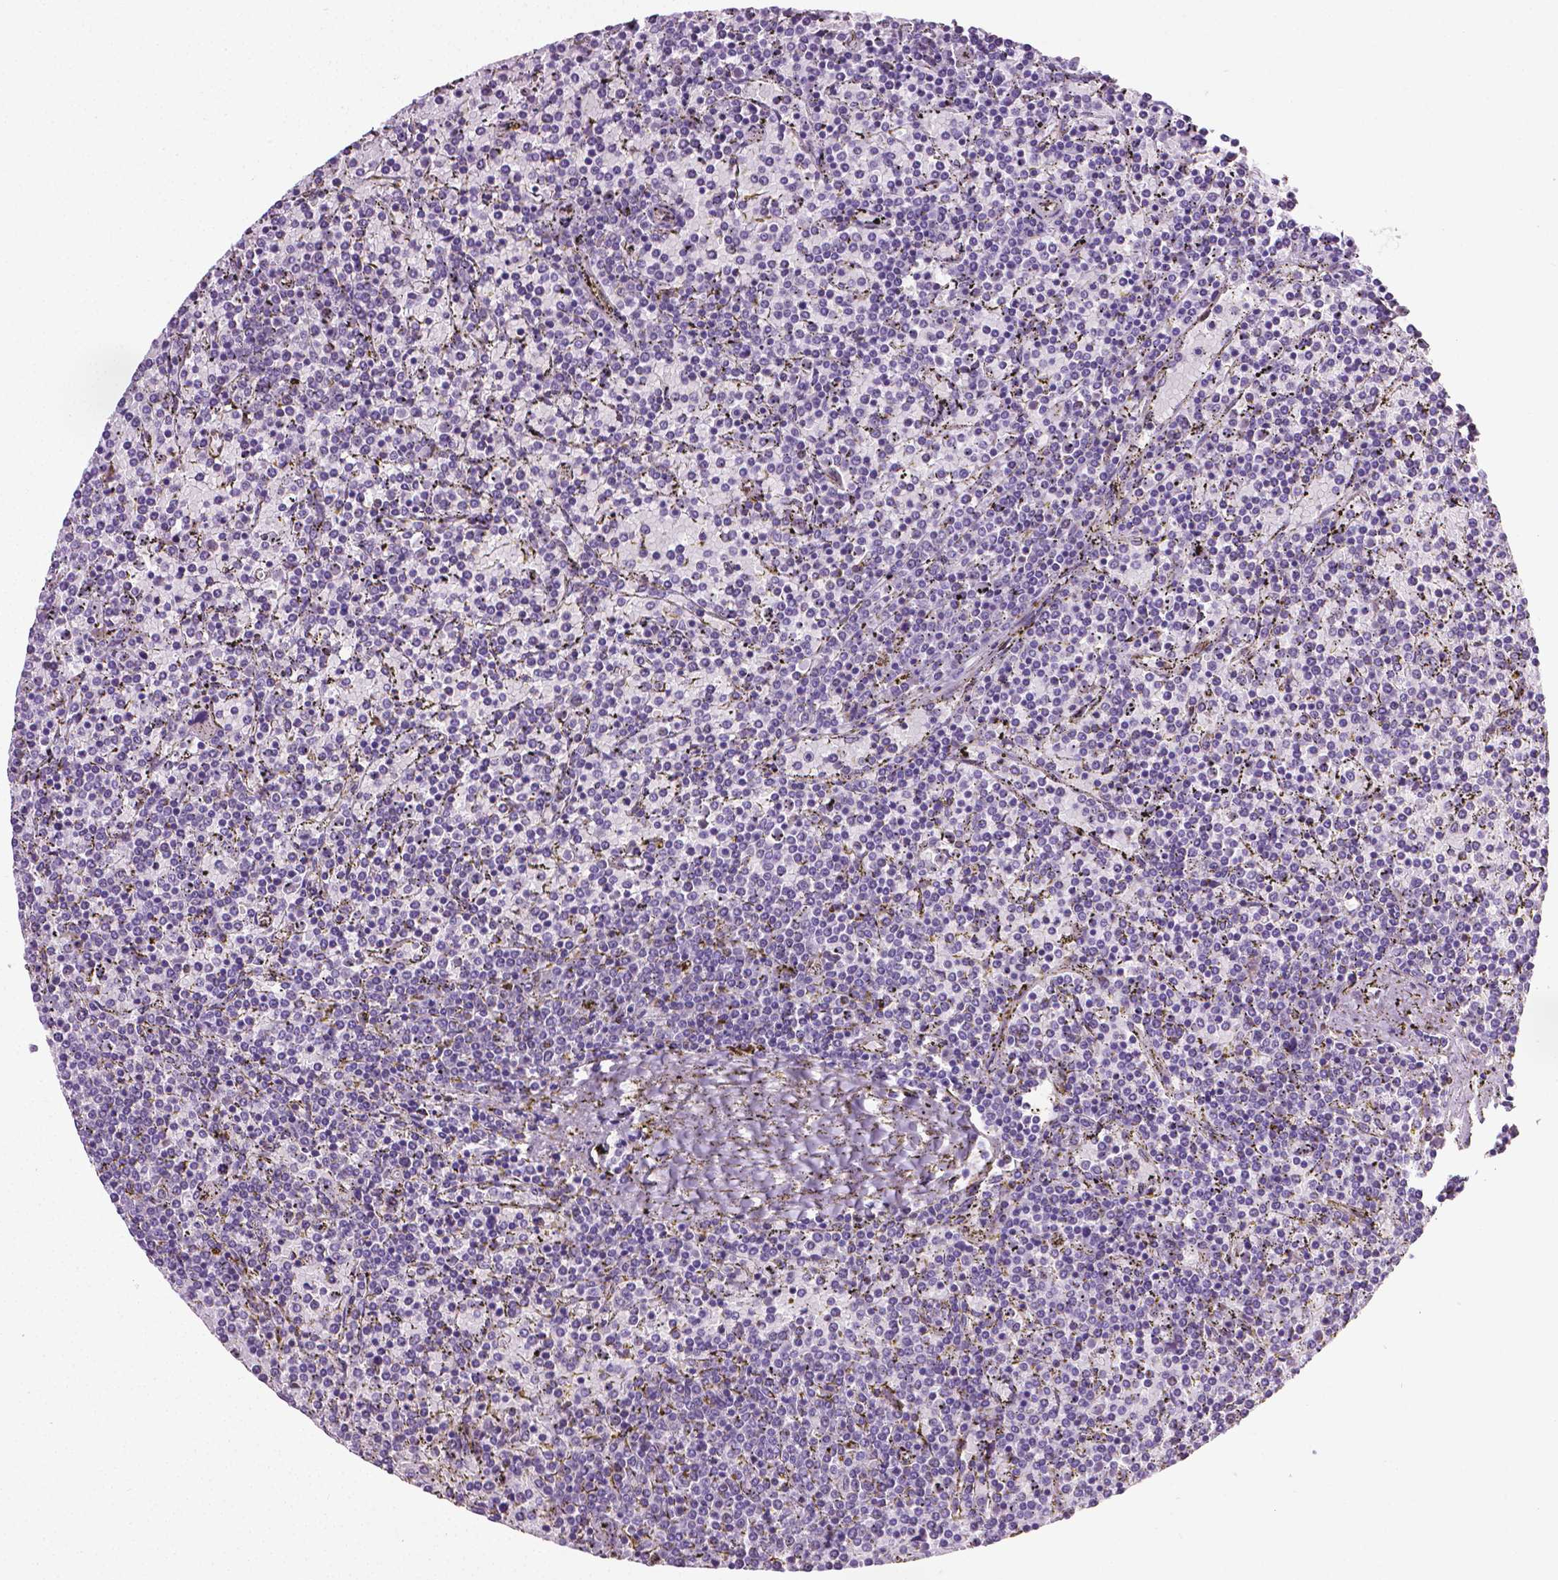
{"staining": {"intensity": "negative", "quantity": "none", "location": "none"}, "tissue": "lymphoma", "cell_type": "Tumor cells", "image_type": "cancer", "snomed": [{"axis": "morphology", "description": "Malignant lymphoma, non-Hodgkin's type, Low grade"}, {"axis": "topography", "description": "Spleen"}], "caption": "Malignant lymphoma, non-Hodgkin's type (low-grade) stained for a protein using IHC shows no positivity tumor cells.", "gene": "PTGER3", "patient": {"sex": "female", "age": 77}}